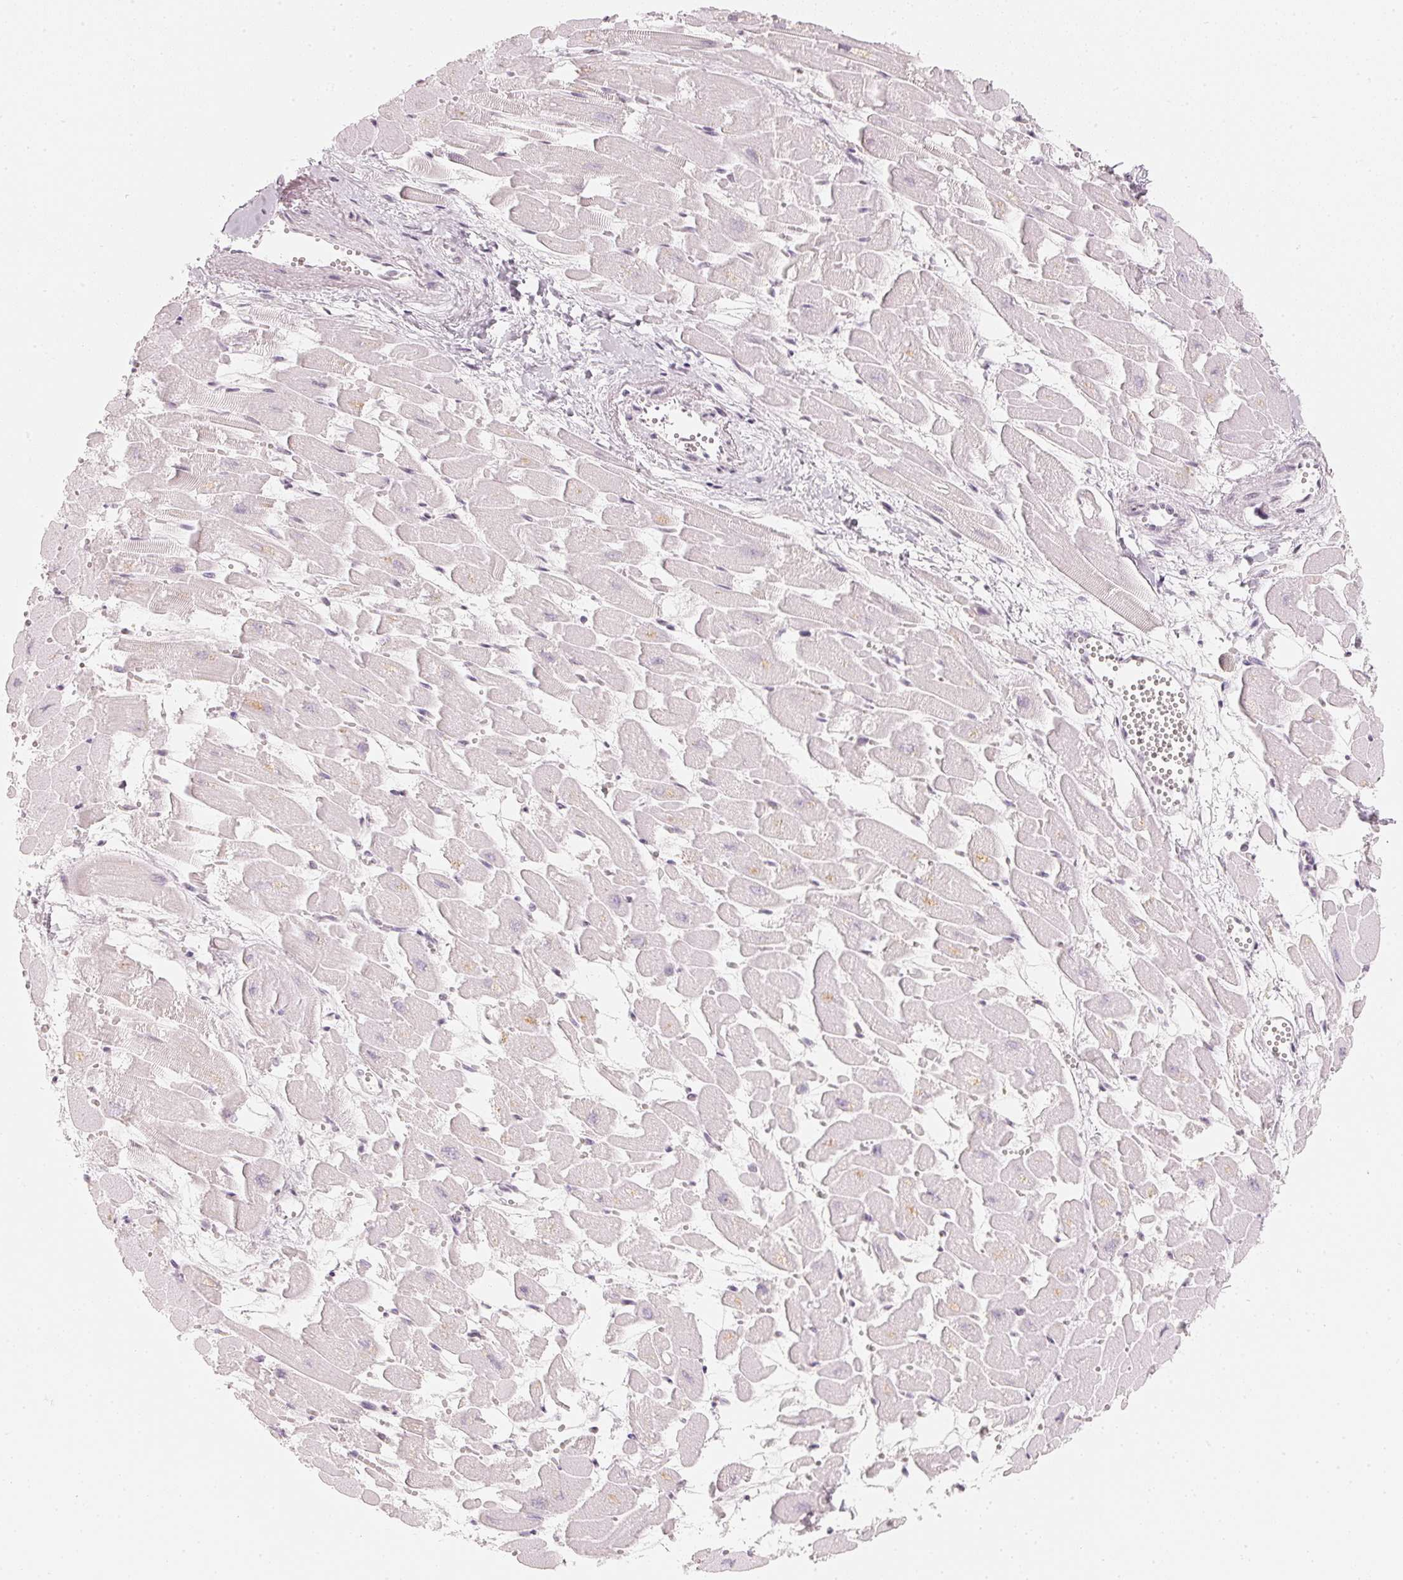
{"staining": {"intensity": "negative", "quantity": "none", "location": "none"}, "tissue": "heart muscle", "cell_type": "Cardiomyocytes", "image_type": "normal", "snomed": [{"axis": "morphology", "description": "Normal tissue, NOS"}, {"axis": "topography", "description": "Heart"}], "caption": "The IHC histopathology image has no significant staining in cardiomyocytes of heart muscle.", "gene": "SLC22A8", "patient": {"sex": "female", "age": 52}}